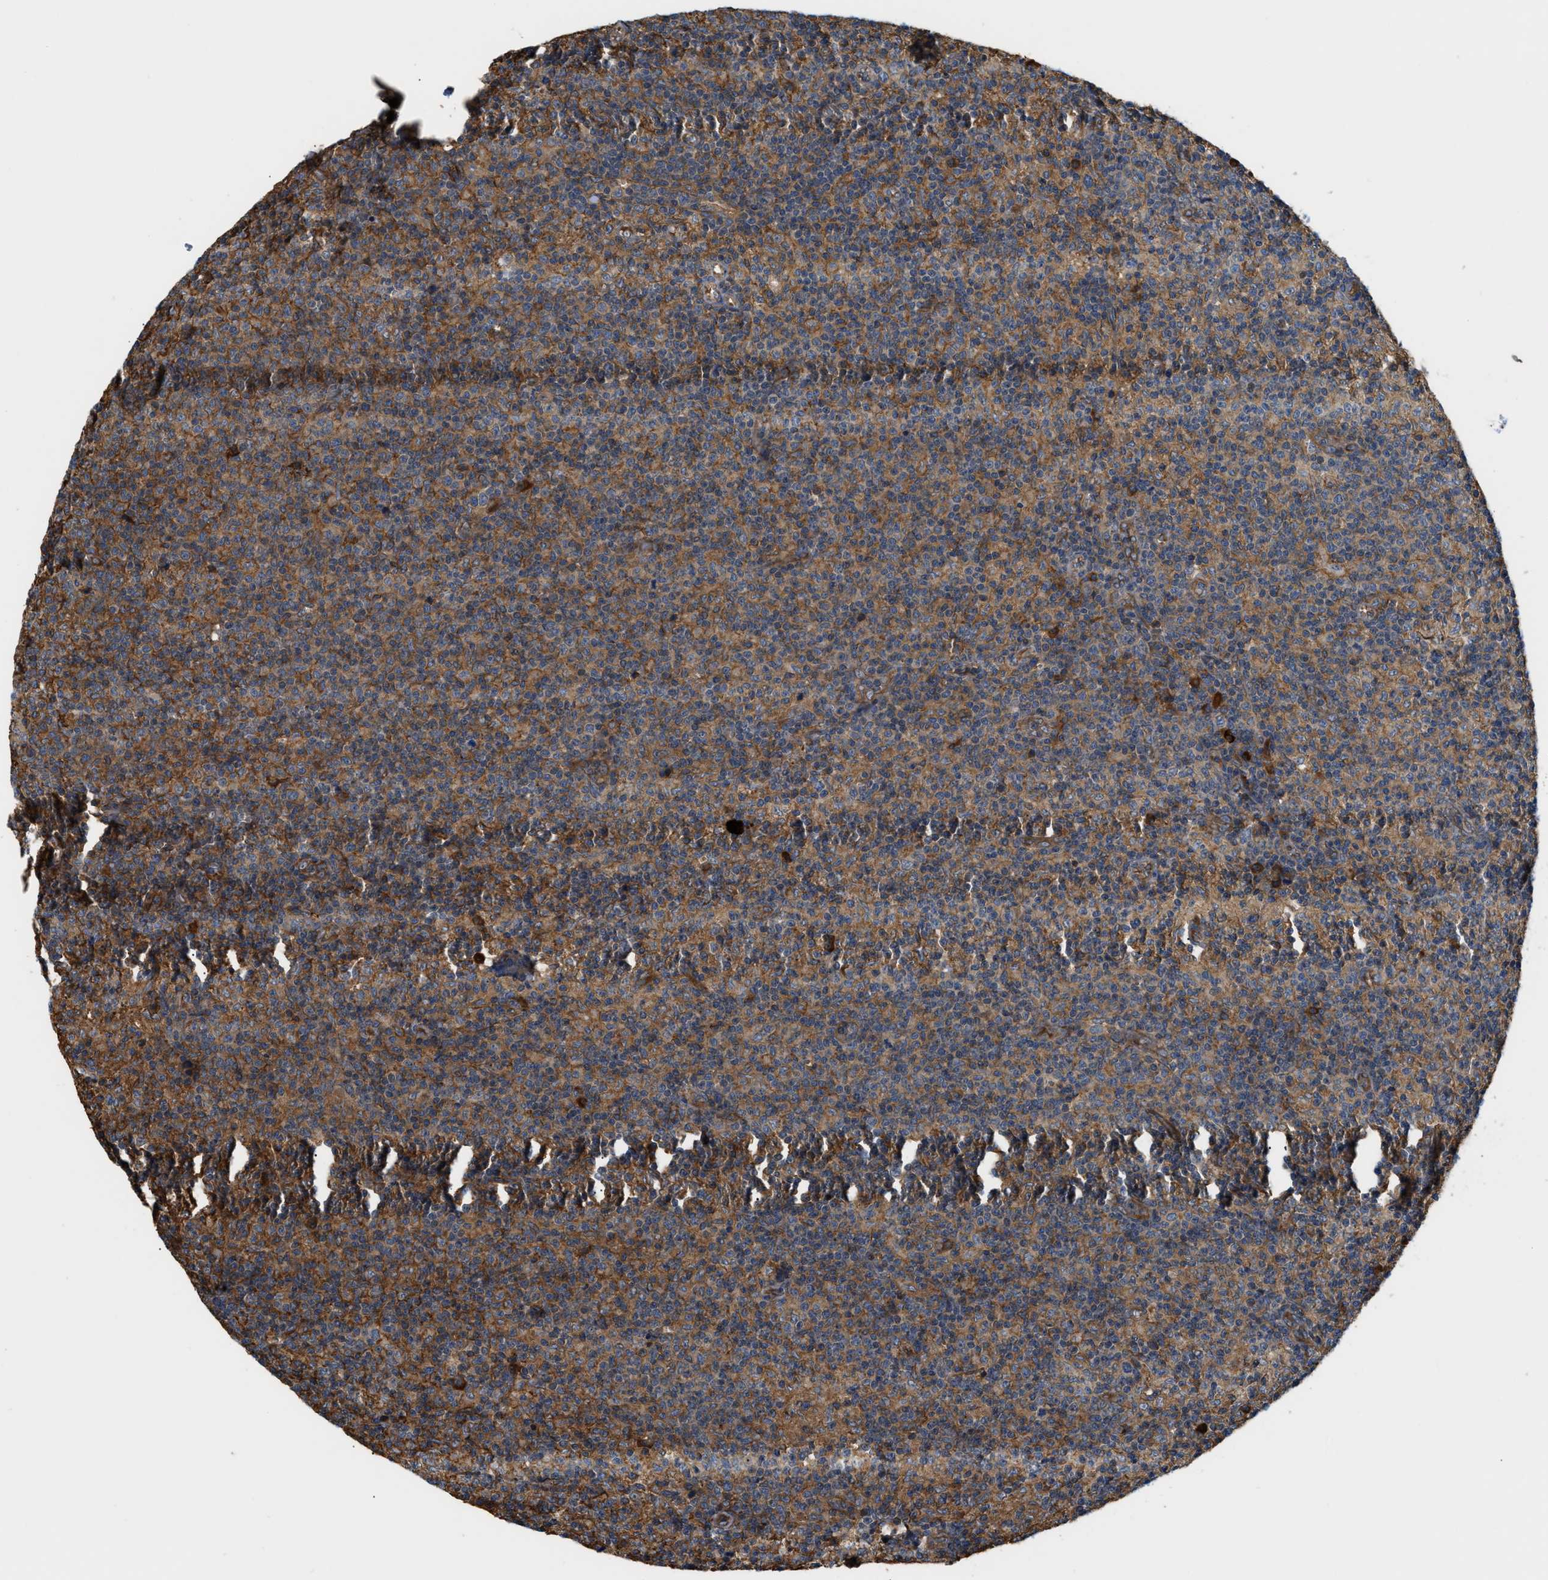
{"staining": {"intensity": "weak", "quantity": "<25%", "location": "cytoplasmic/membranous"}, "tissue": "lymph node", "cell_type": "Germinal center cells", "image_type": "normal", "snomed": [{"axis": "morphology", "description": "Normal tissue, NOS"}, {"axis": "morphology", "description": "Inflammation, NOS"}, {"axis": "topography", "description": "Lymph node"}], "caption": "DAB (3,3'-diaminobenzidine) immunohistochemical staining of unremarkable human lymph node demonstrates no significant expression in germinal center cells. (Stains: DAB (3,3'-diaminobenzidine) immunohistochemistry with hematoxylin counter stain, Microscopy: brightfield microscopy at high magnification).", "gene": "DDHD2", "patient": {"sex": "male", "age": 55}}